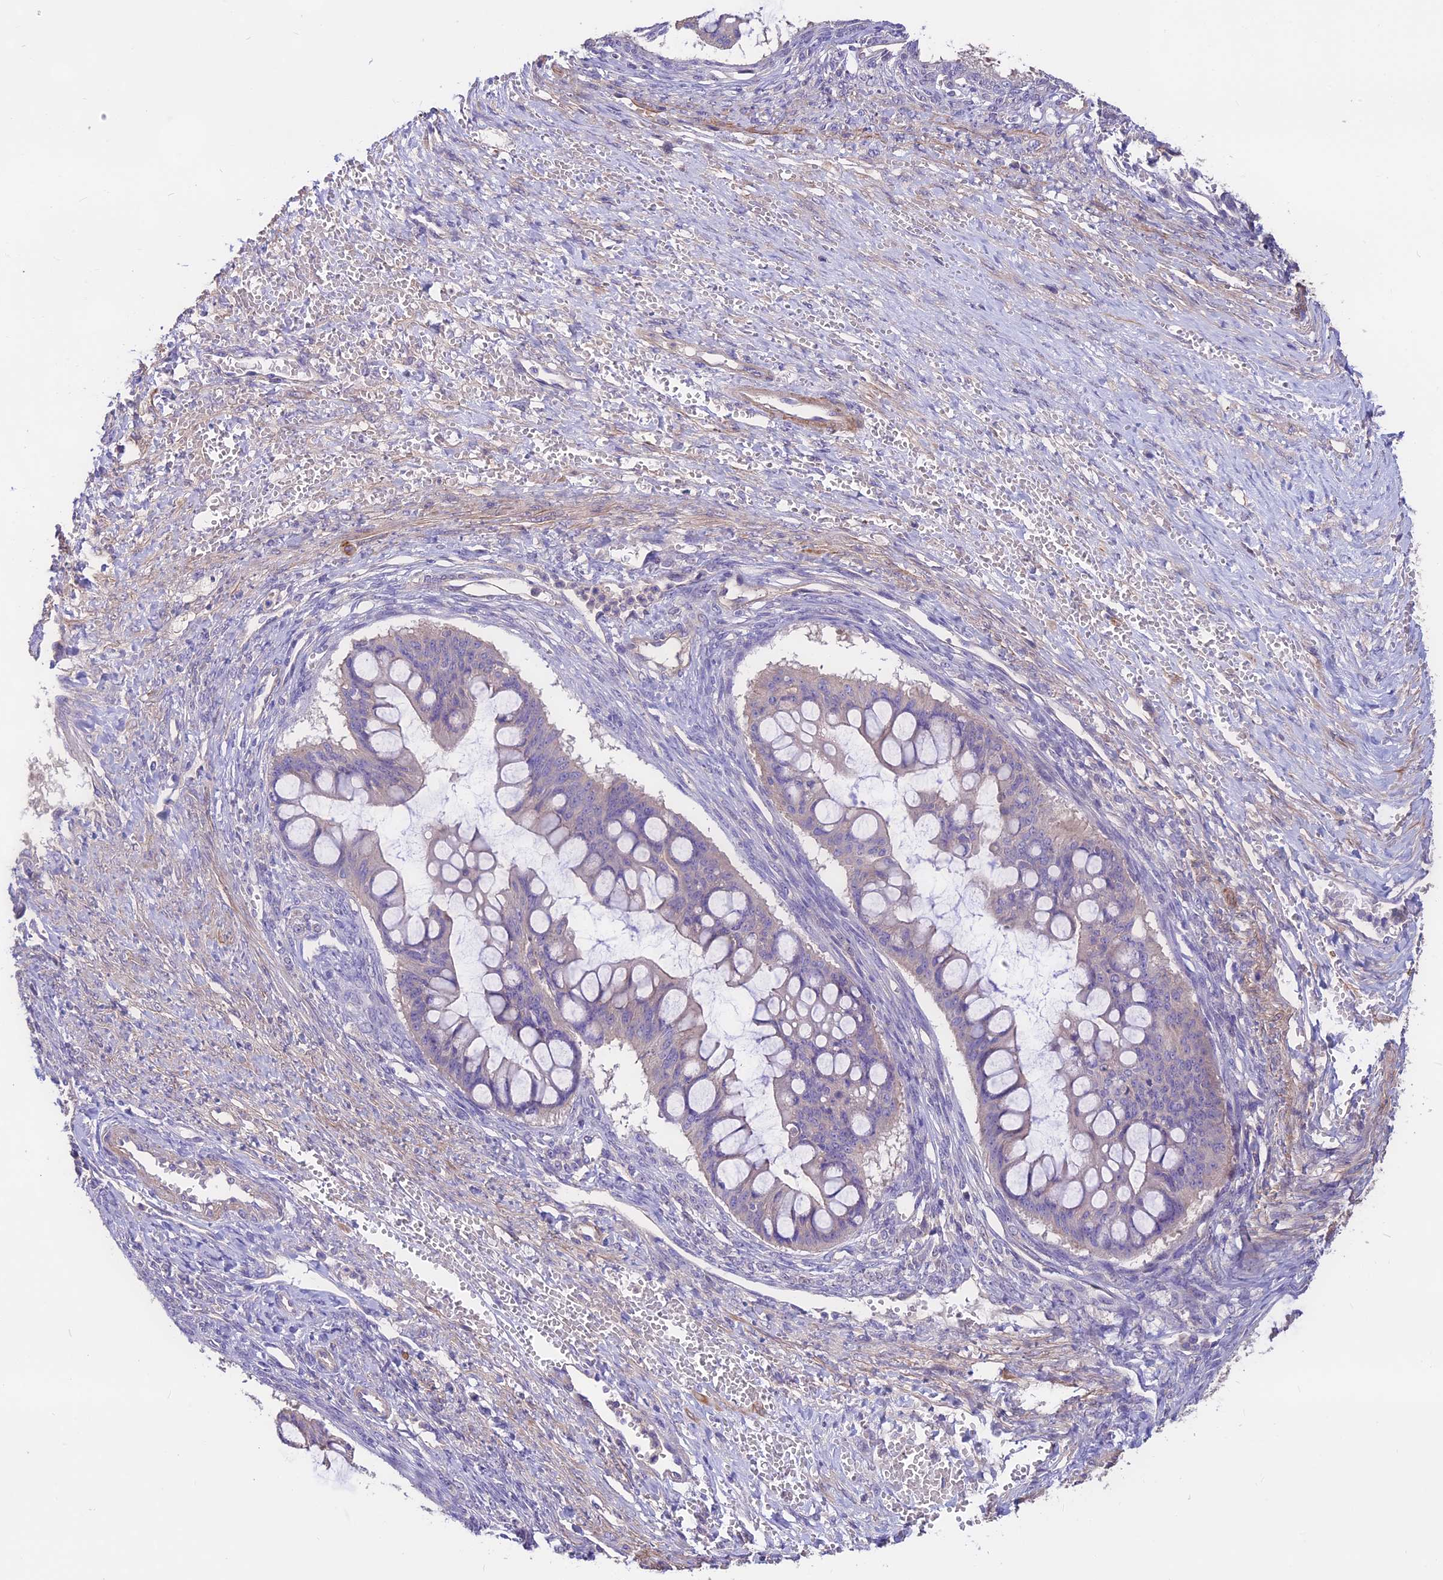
{"staining": {"intensity": "weak", "quantity": "<25%", "location": "cytoplasmic/membranous"}, "tissue": "ovarian cancer", "cell_type": "Tumor cells", "image_type": "cancer", "snomed": [{"axis": "morphology", "description": "Cystadenocarcinoma, mucinous, NOS"}, {"axis": "topography", "description": "Ovary"}], "caption": "IHC of human mucinous cystadenocarcinoma (ovarian) demonstrates no expression in tumor cells. Brightfield microscopy of immunohistochemistry (IHC) stained with DAB (3,3'-diaminobenzidine) (brown) and hematoxylin (blue), captured at high magnification.", "gene": "ANO3", "patient": {"sex": "female", "age": 73}}